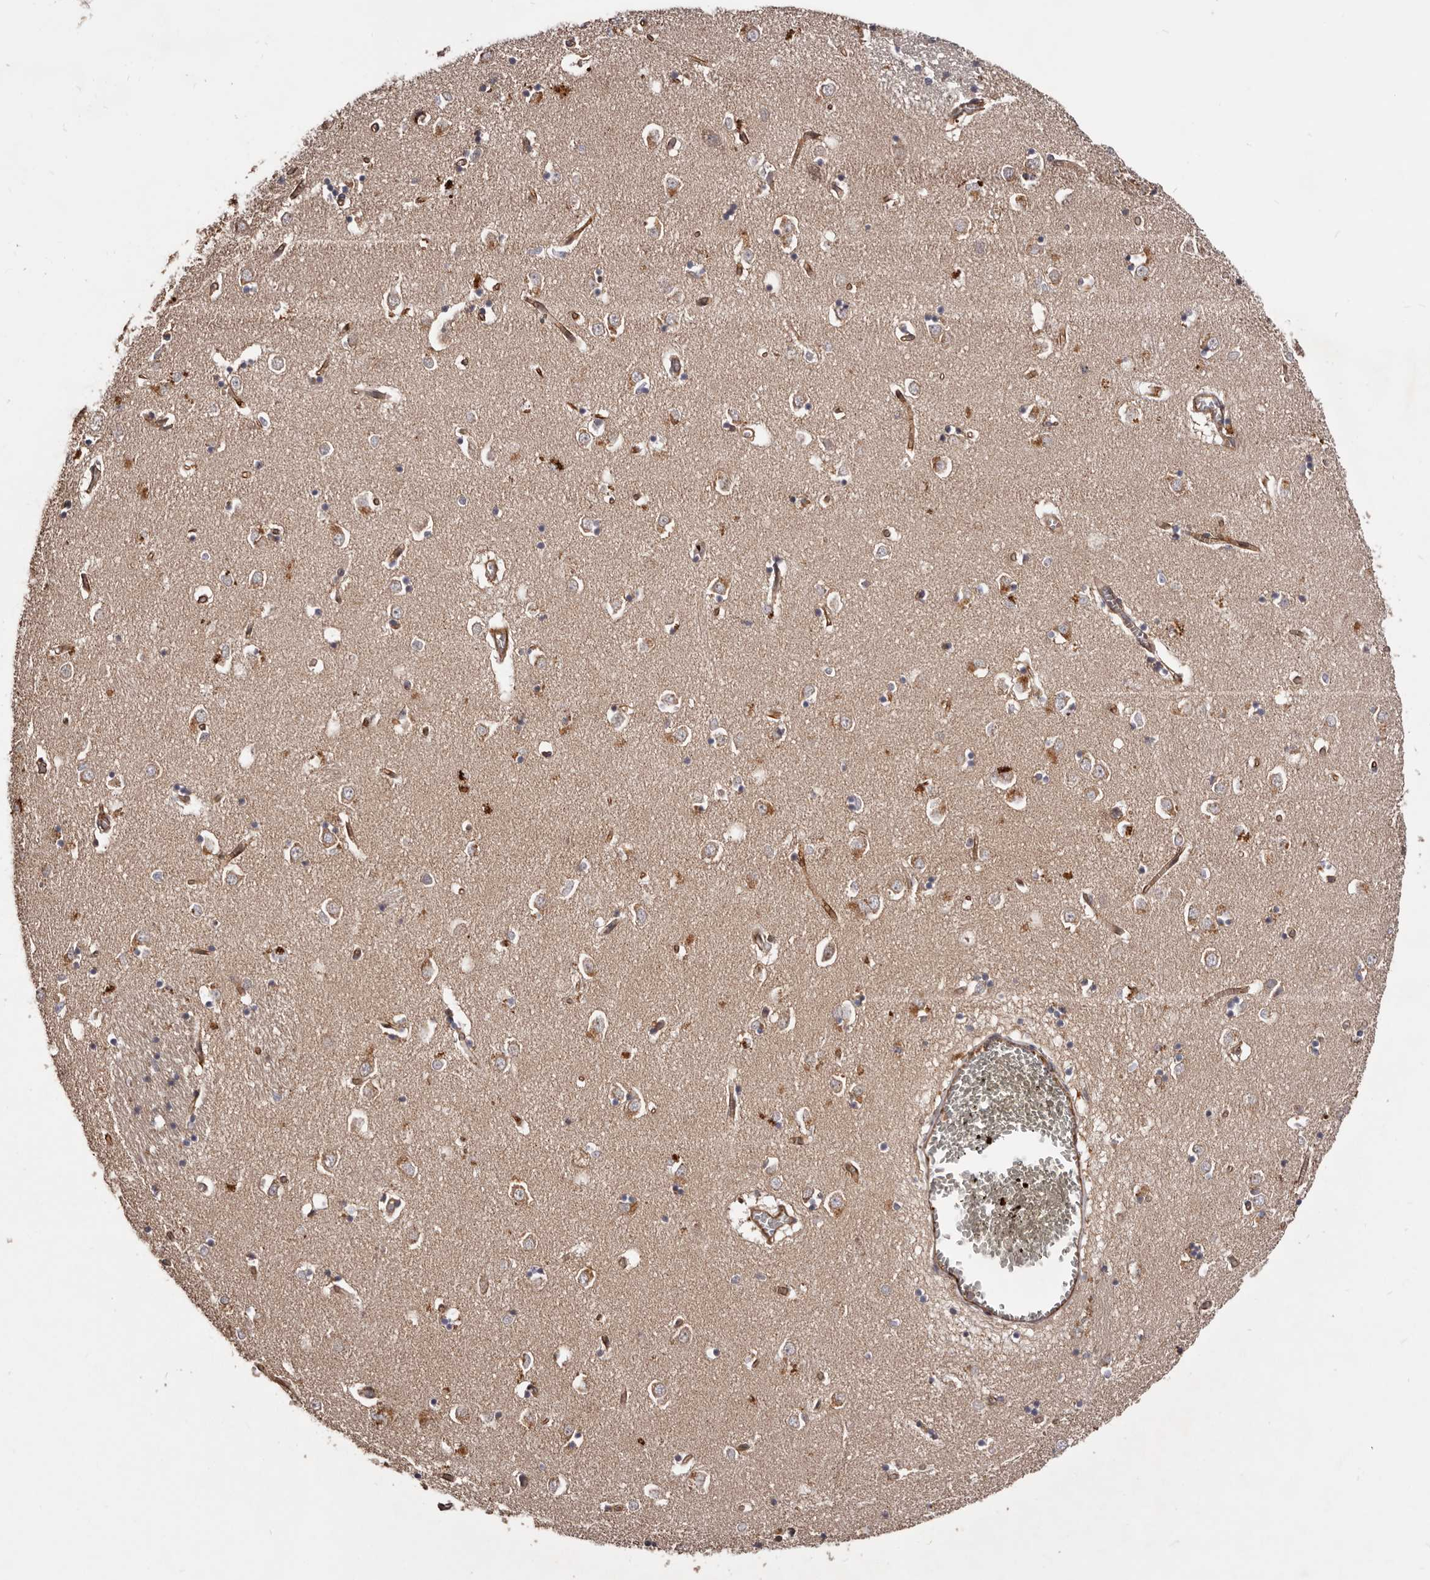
{"staining": {"intensity": "negative", "quantity": "none", "location": "none"}, "tissue": "caudate", "cell_type": "Glial cells", "image_type": "normal", "snomed": [{"axis": "morphology", "description": "Normal tissue, NOS"}, {"axis": "topography", "description": "Lateral ventricle wall"}], "caption": "IHC of benign caudate displays no positivity in glial cells.", "gene": "GTPBP1", "patient": {"sex": "male", "age": 70}}